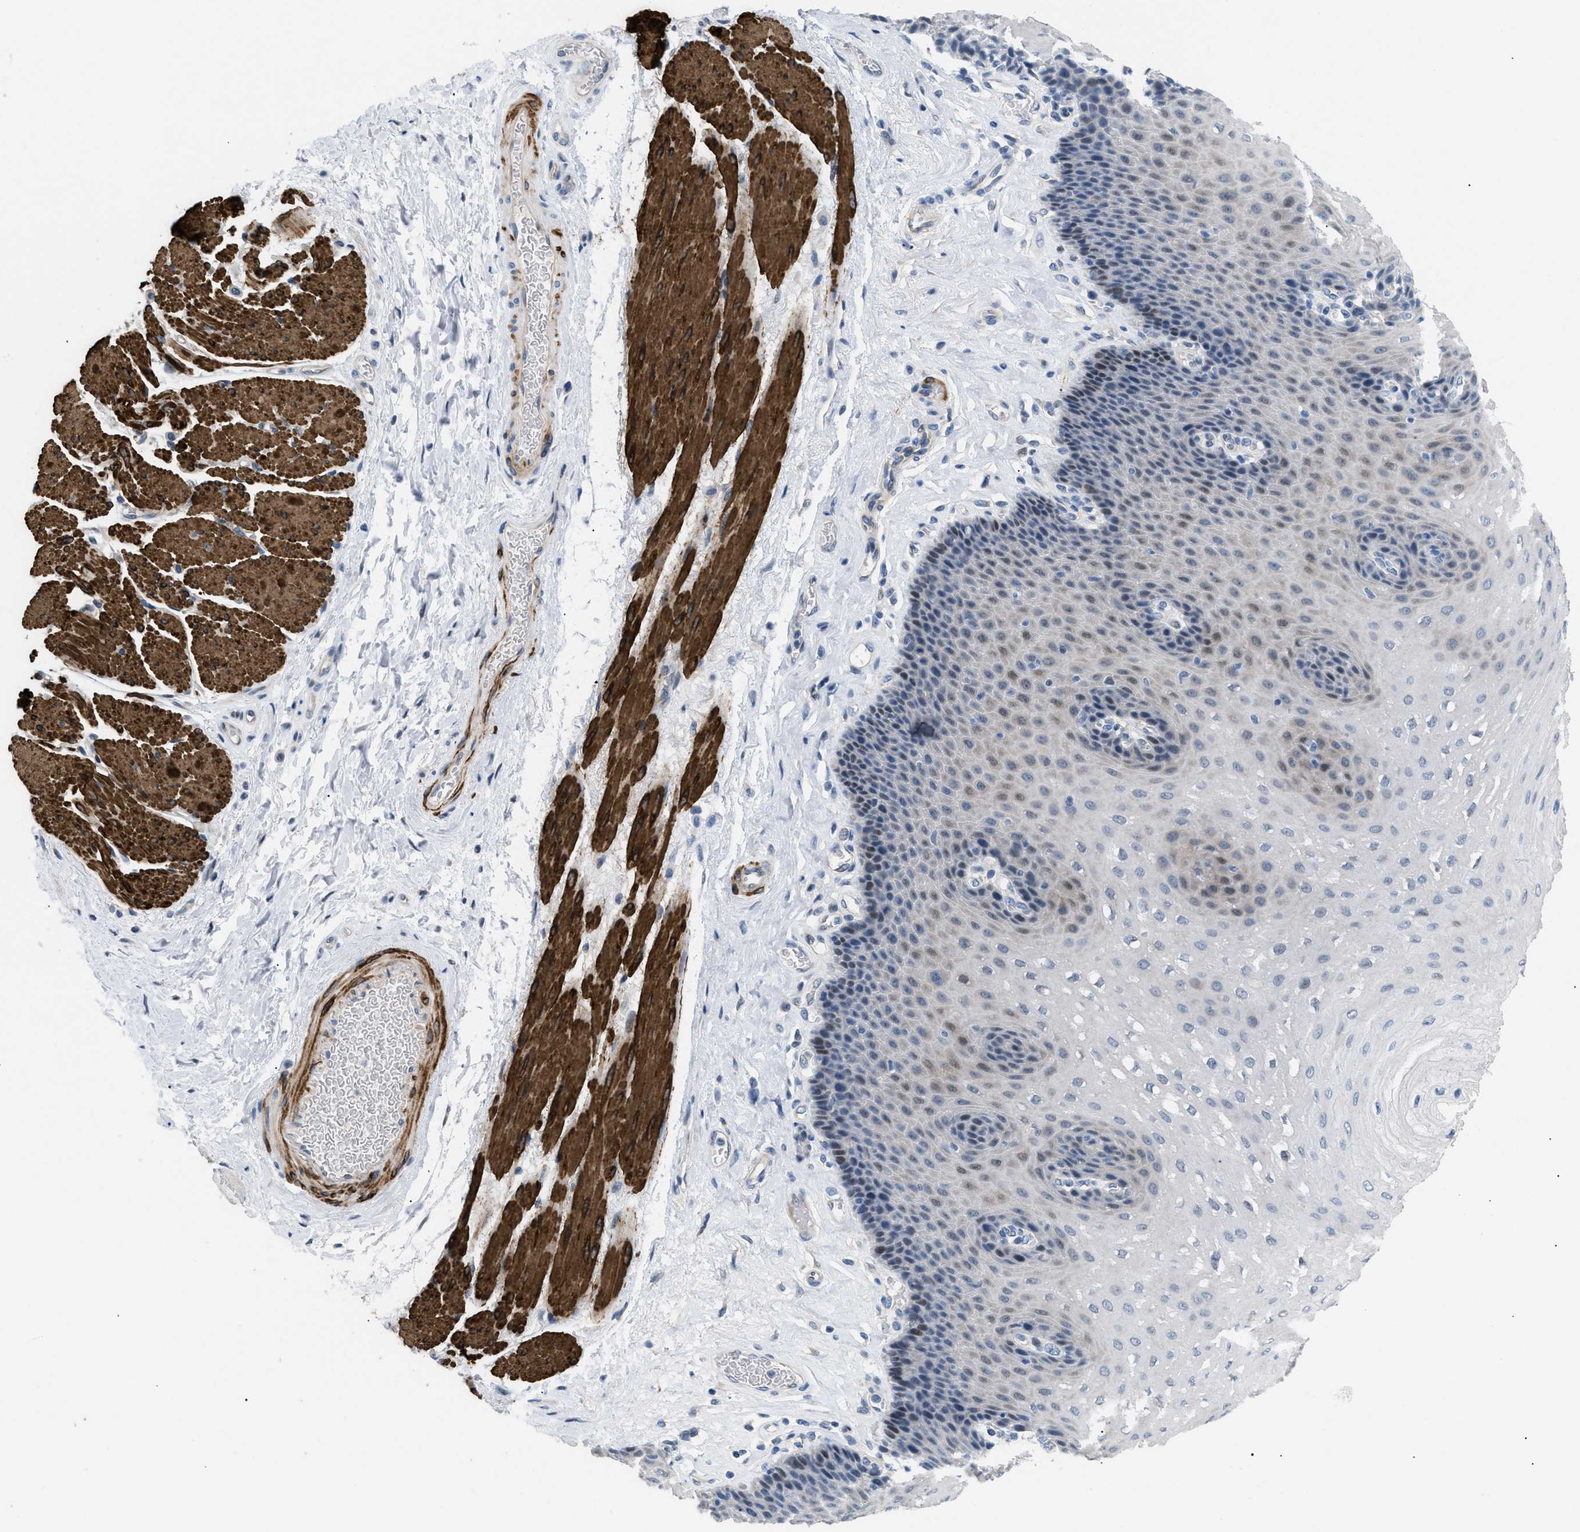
{"staining": {"intensity": "moderate", "quantity": "<25%", "location": "nuclear"}, "tissue": "esophagus", "cell_type": "Squamous epithelial cells", "image_type": "normal", "snomed": [{"axis": "morphology", "description": "Normal tissue, NOS"}, {"axis": "topography", "description": "Esophagus"}], "caption": "This is an image of IHC staining of benign esophagus, which shows moderate expression in the nuclear of squamous epithelial cells.", "gene": "ICA1", "patient": {"sex": "female", "age": 72}}